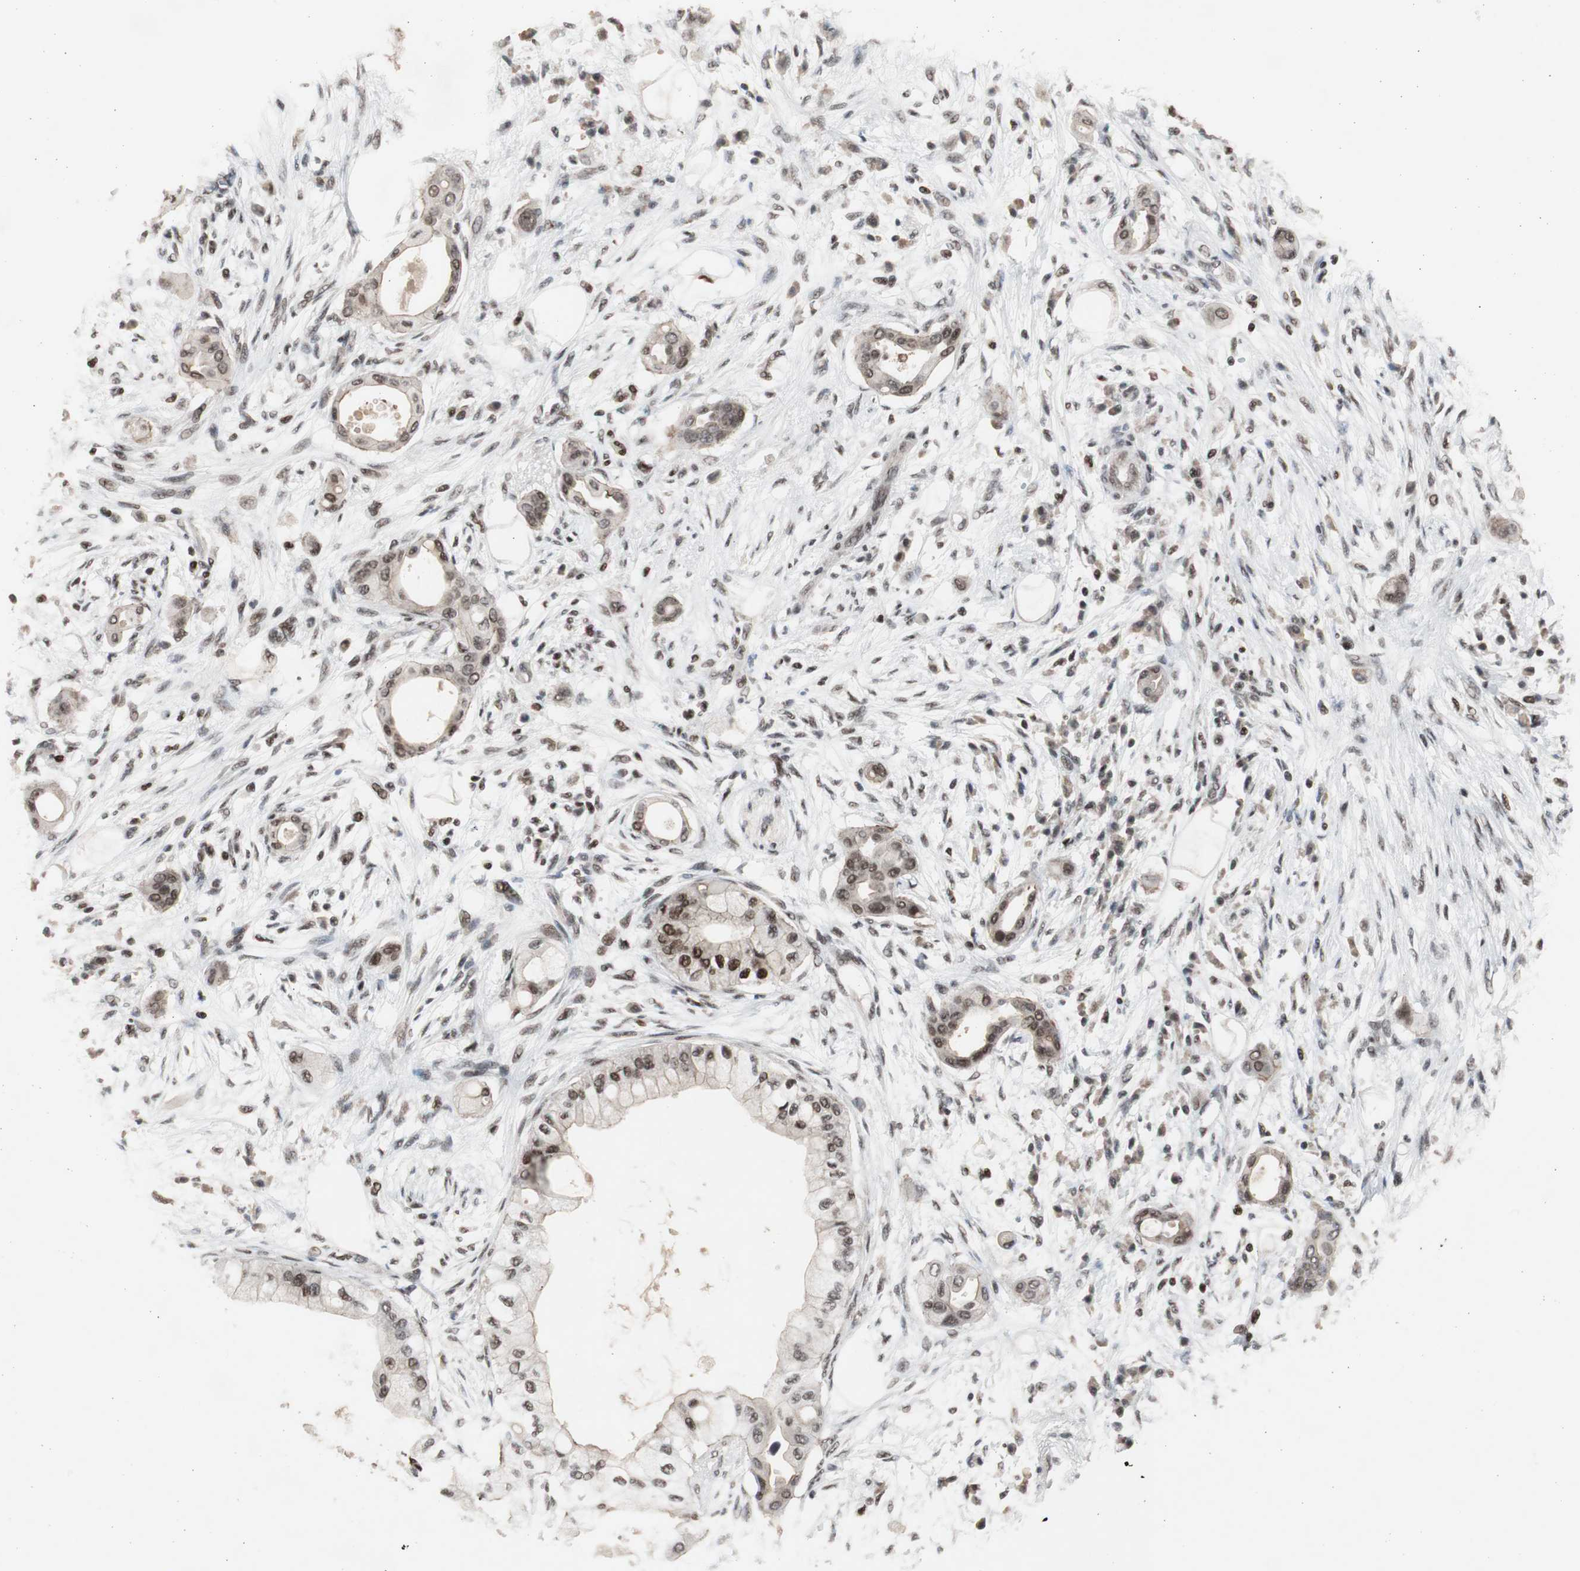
{"staining": {"intensity": "moderate", "quantity": ">75%", "location": "nuclear"}, "tissue": "pancreatic cancer", "cell_type": "Tumor cells", "image_type": "cancer", "snomed": [{"axis": "morphology", "description": "Adenocarcinoma, NOS"}, {"axis": "morphology", "description": "Adenocarcinoma, metastatic, NOS"}, {"axis": "topography", "description": "Lymph node"}, {"axis": "topography", "description": "Pancreas"}, {"axis": "topography", "description": "Duodenum"}], "caption": "The photomicrograph demonstrates immunohistochemical staining of adenocarcinoma (pancreatic). There is moderate nuclear staining is appreciated in about >75% of tumor cells.", "gene": "RPA1", "patient": {"sex": "female", "age": 64}}